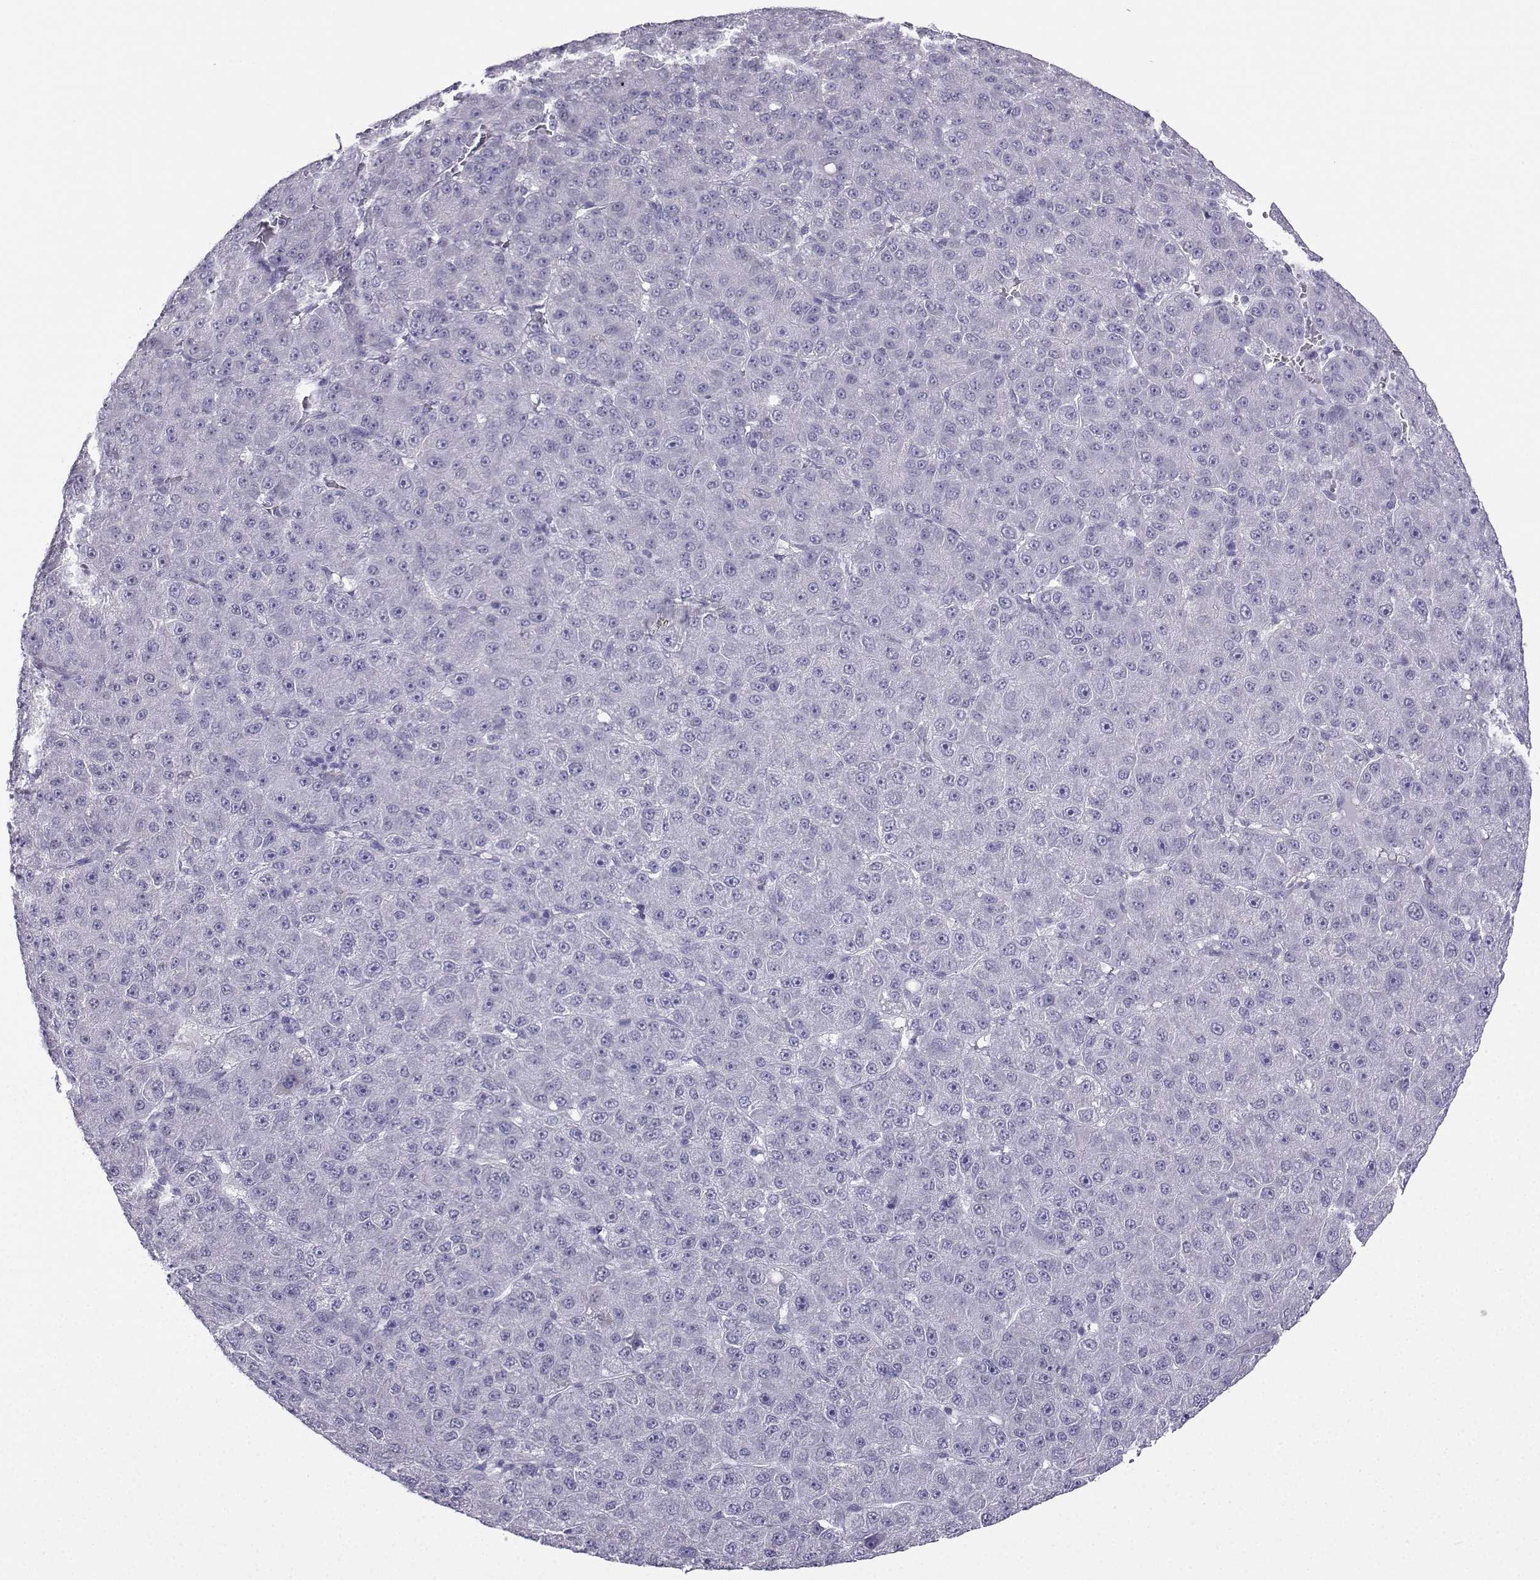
{"staining": {"intensity": "negative", "quantity": "none", "location": "none"}, "tissue": "liver cancer", "cell_type": "Tumor cells", "image_type": "cancer", "snomed": [{"axis": "morphology", "description": "Carcinoma, Hepatocellular, NOS"}, {"axis": "topography", "description": "Liver"}], "caption": "Photomicrograph shows no significant protein expression in tumor cells of liver cancer (hepatocellular carcinoma).", "gene": "KIF17", "patient": {"sex": "male", "age": 67}}